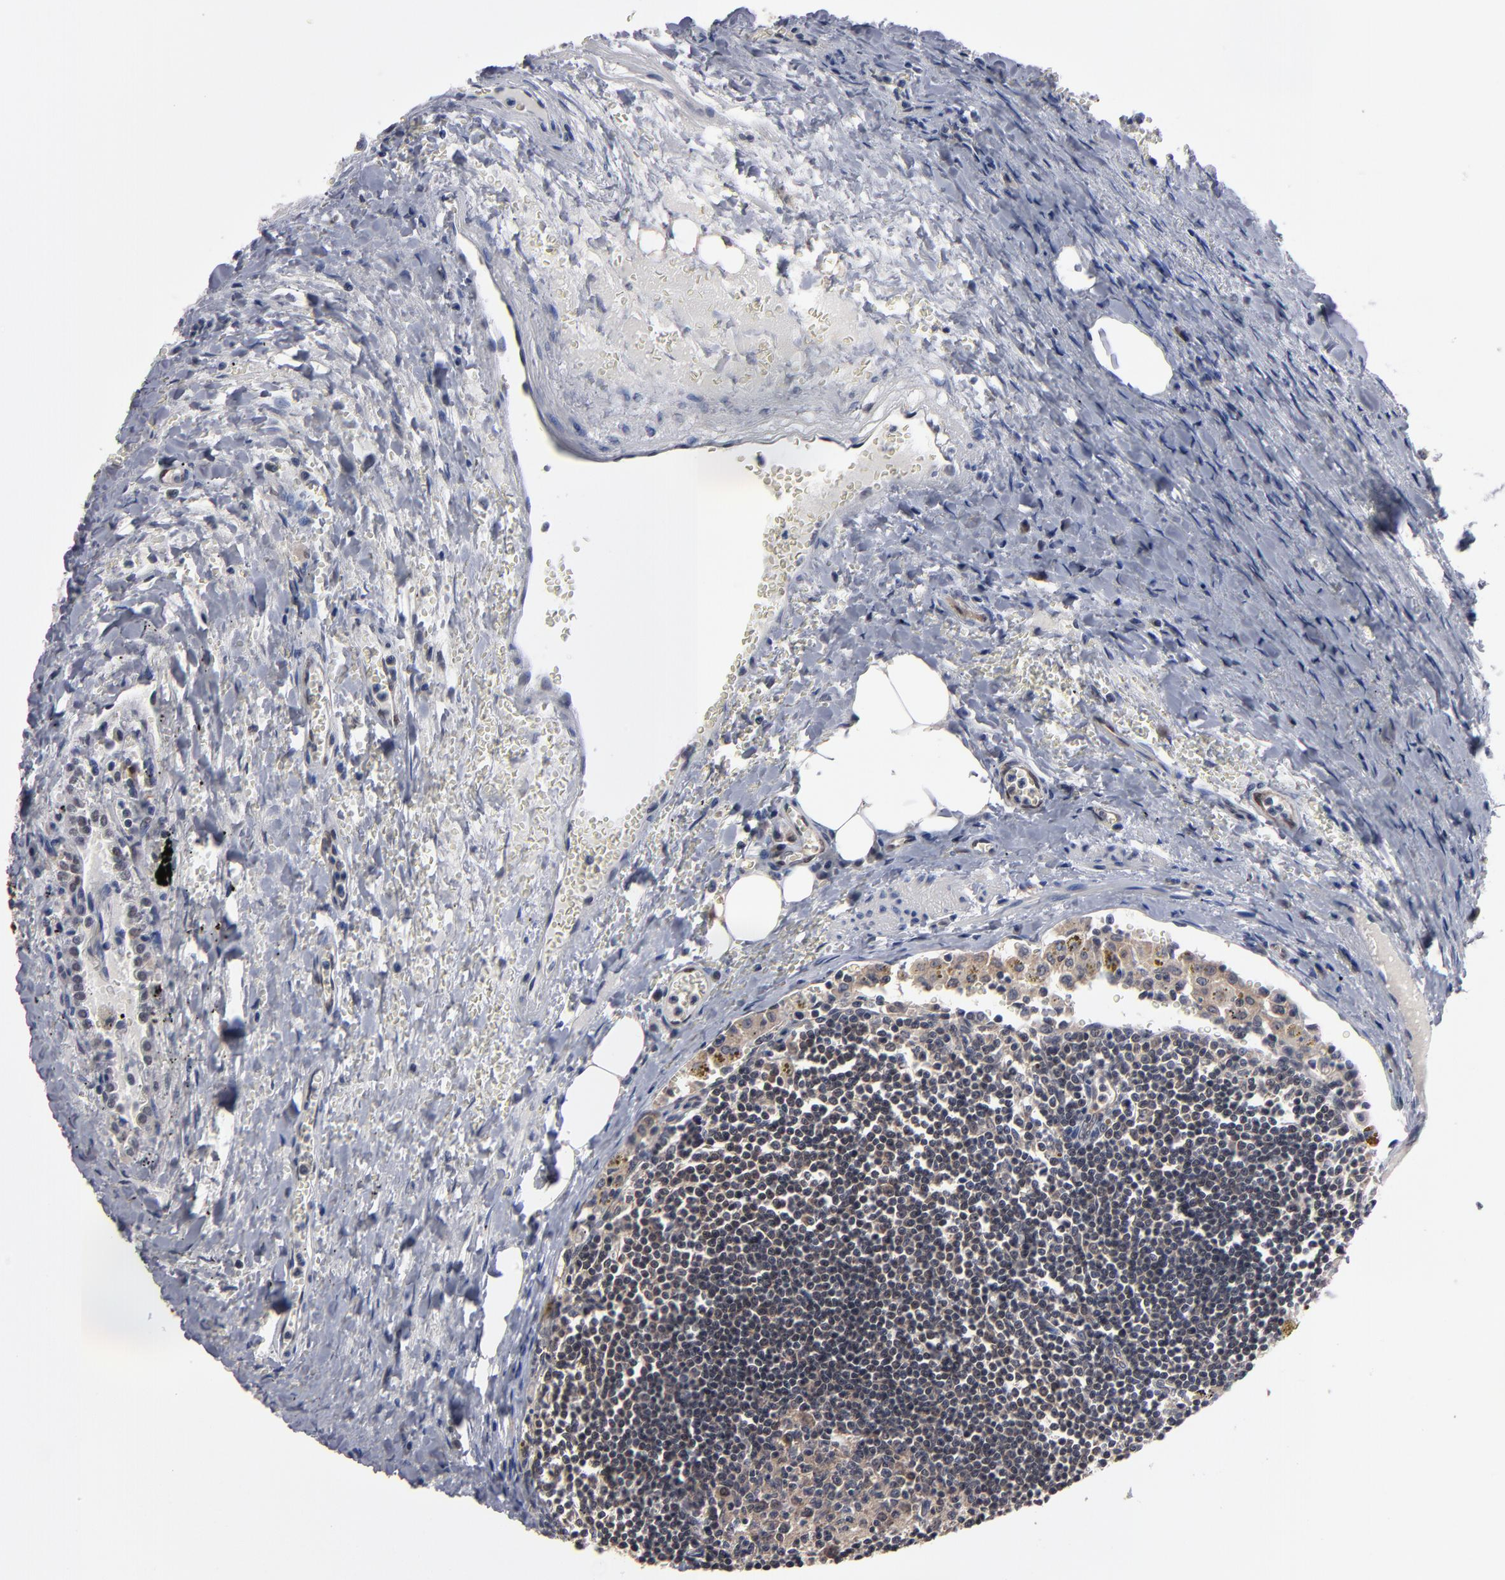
{"staining": {"intensity": "moderate", "quantity": ">75%", "location": "cytoplasmic/membranous"}, "tissue": "carcinoid", "cell_type": "Tumor cells", "image_type": "cancer", "snomed": [{"axis": "morphology", "description": "Carcinoid, malignant, NOS"}, {"axis": "topography", "description": "Bronchus"}], "caption": "There is medium levels of moderate cytoplasmic/membranous expression in tumor cells of carcinoid, as demonstrated by immunohistochemical staining (brown color).", "gene": "ALG13", "patient": {"sex": "male", "age": 55}}